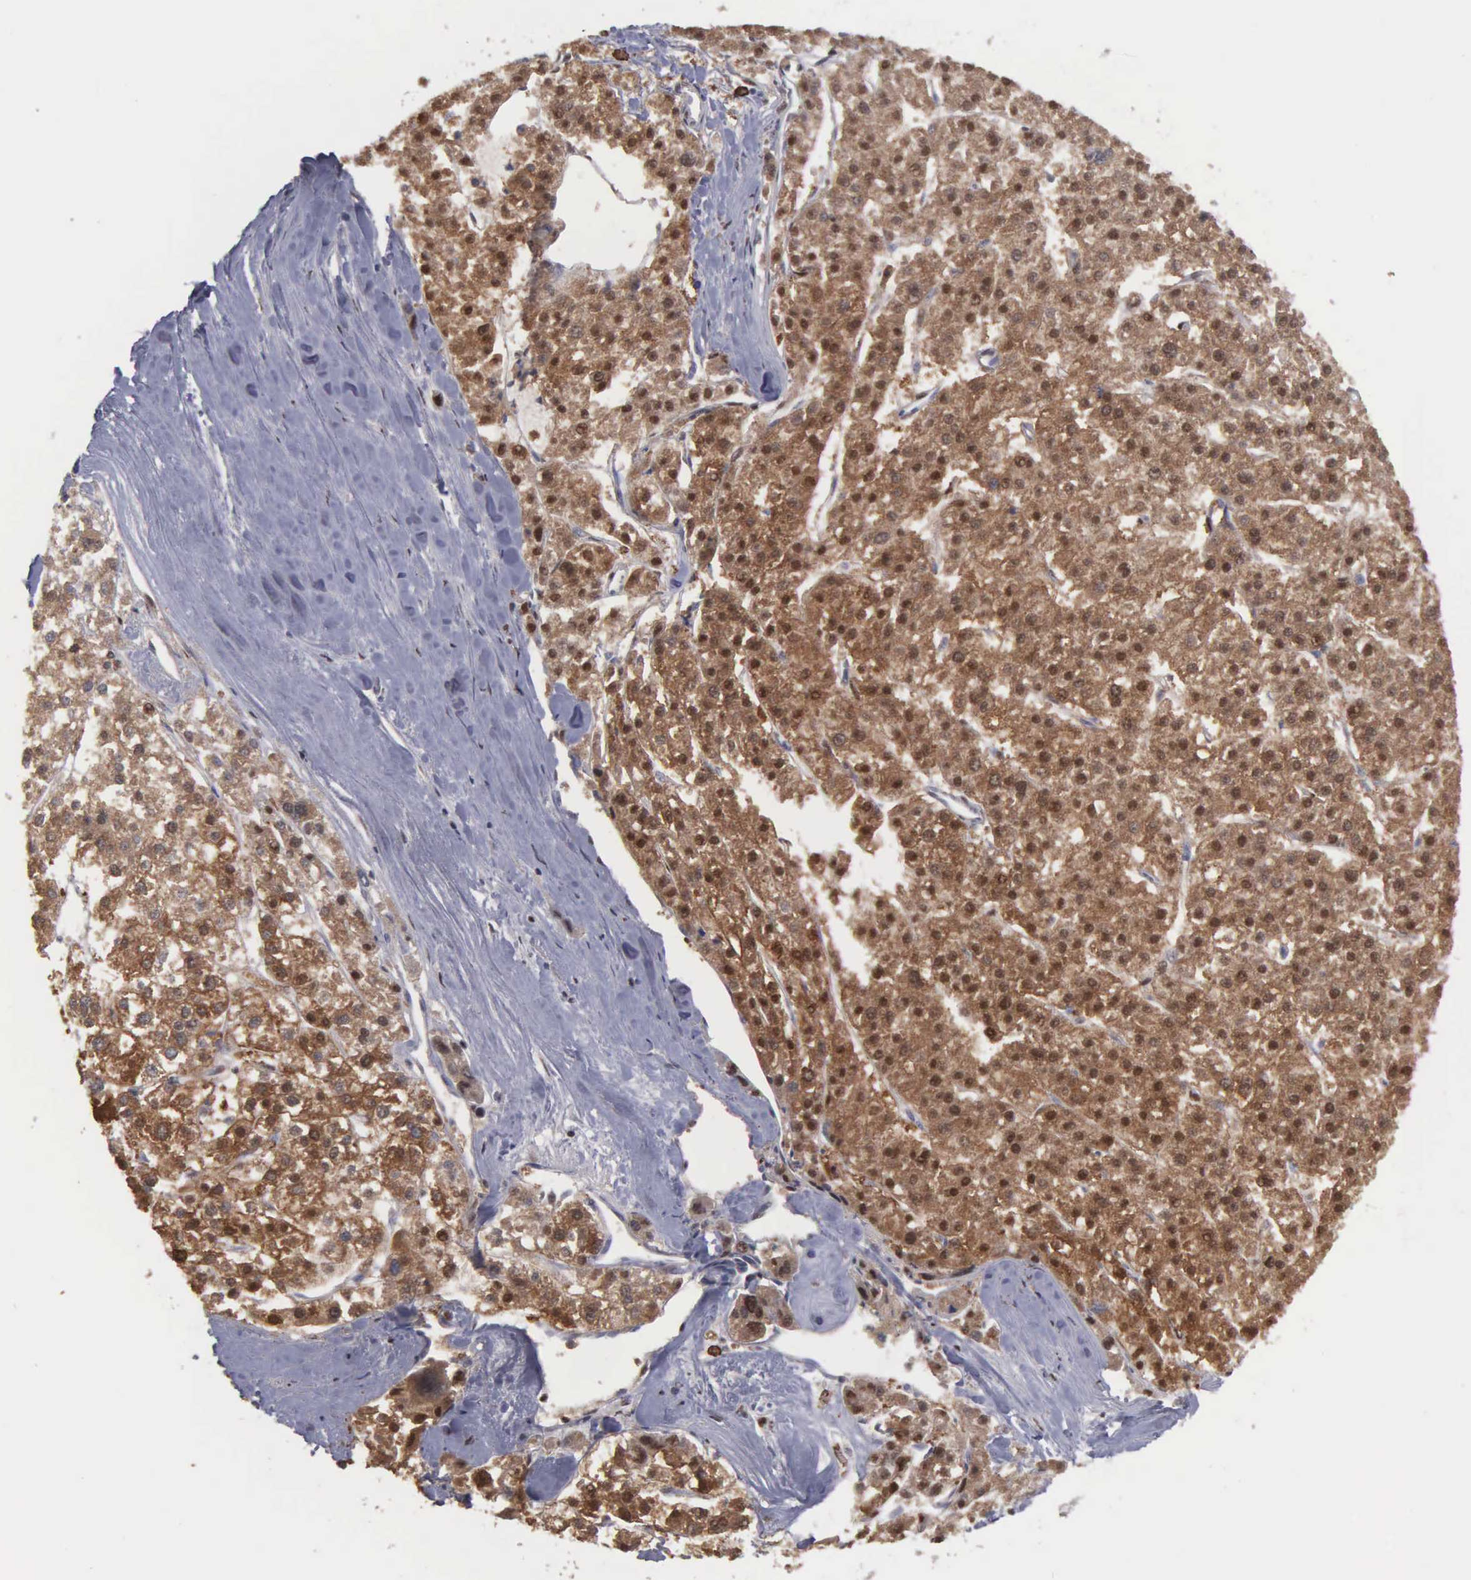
{"staining": {"intensity": "moderate", "quantity": "25%-75%", "location": "cytoplasmic/membranous,nuclear"}, "tissue": "liver cancer", "cell_type": "Tumor cells", "image_type": "cancer", "snomed": [{"axis": "morphology", "description": "Carcinoma, Hepatocellular, NOS"}, {"axis": "topography", "description": "Liver"}], "caption": "Human liver hepatocellular carcinoma stained with a brown dye shows moderate cytoplasmic/membranous and nuclear positive positivity in approximately 25%-75% of tumor cells.", "gene": "KIAA0586", "patient": {"sex": "female", "age": 85}}